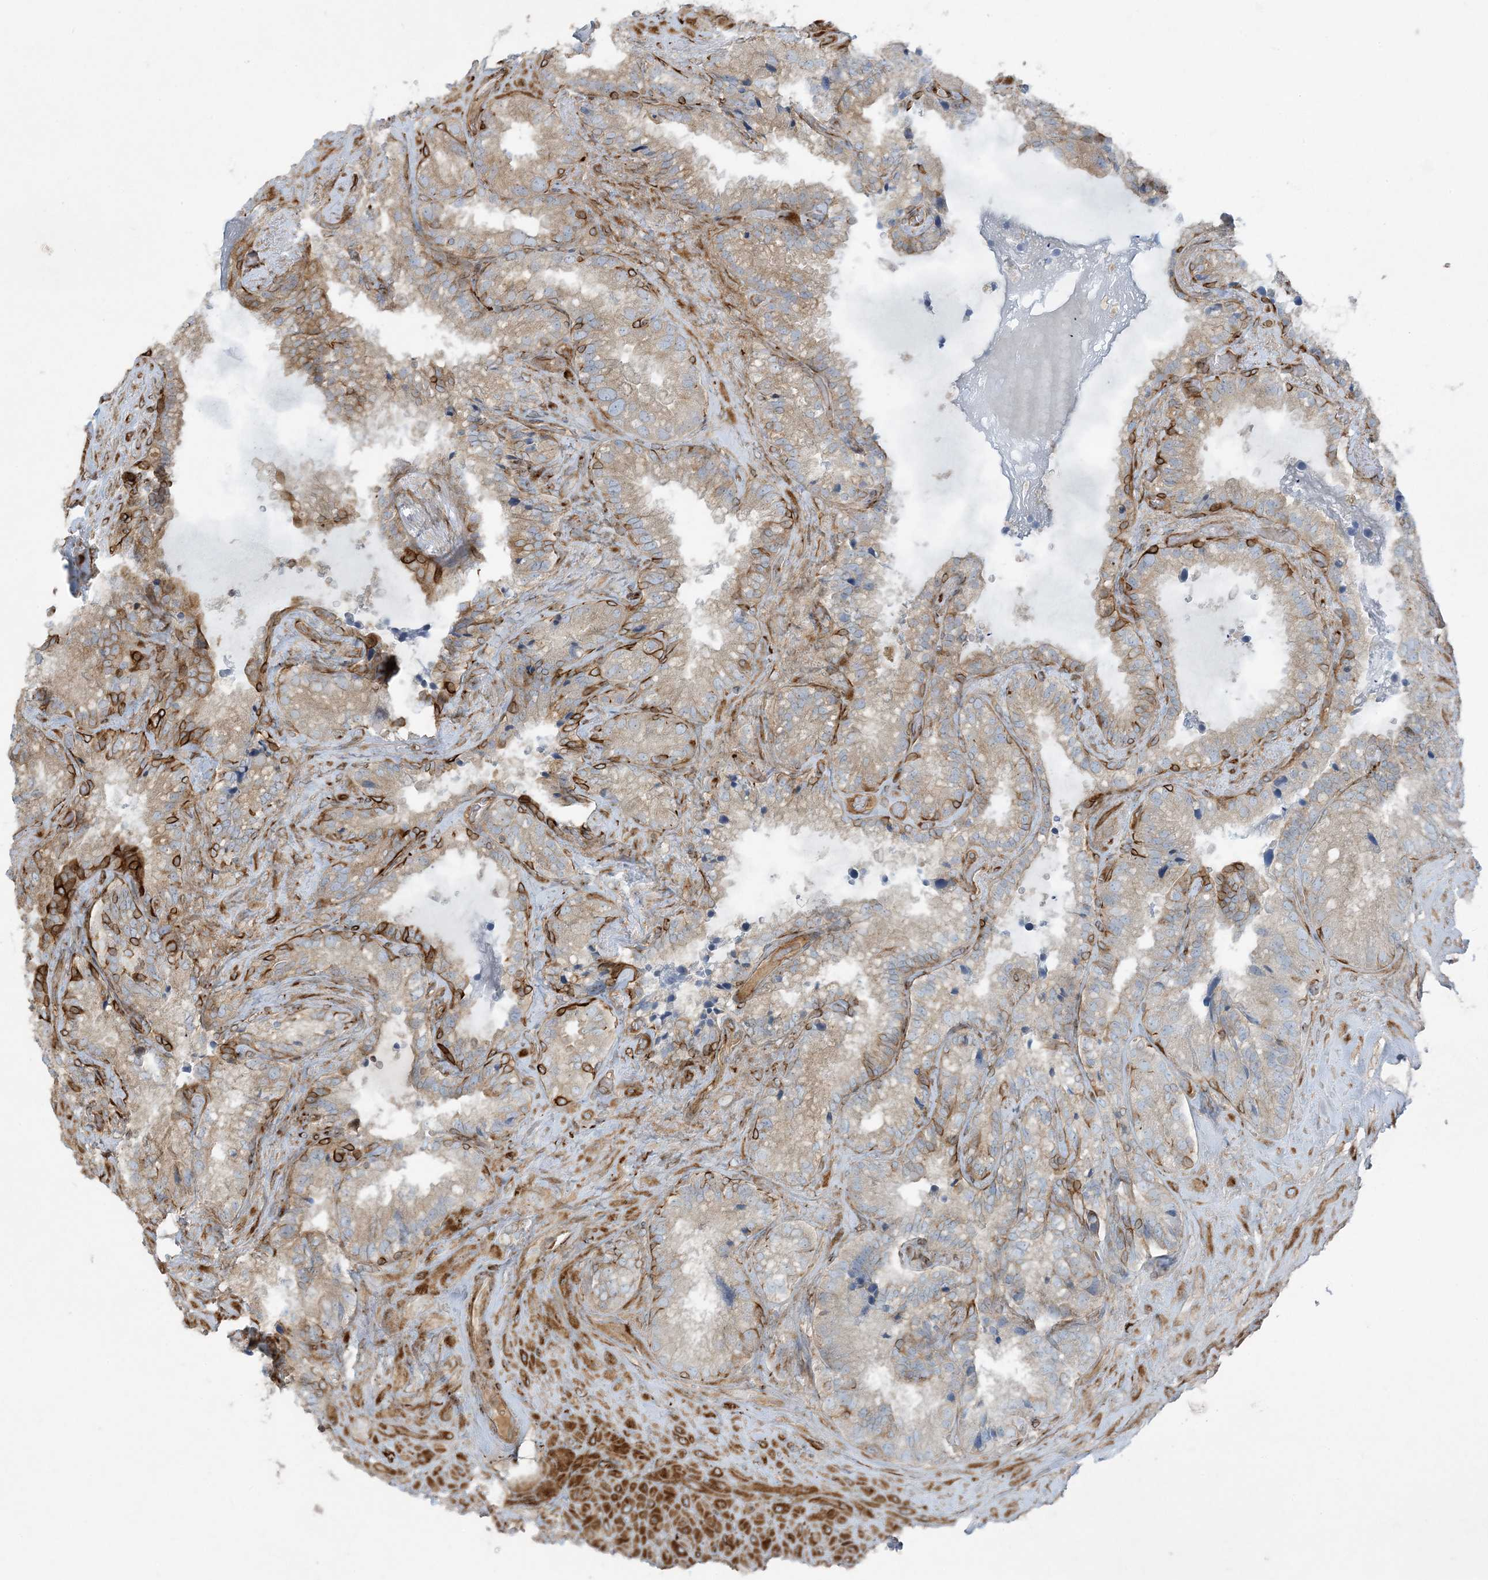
{"staining": {"intensity": "moderate", "quantity": ">75%", "location": "cytoplasmic/membranous"}, "tissue": "seminal vesicle", "cell_type": "Glandular cells", "image_type": "normal", "snomed": [{"axis": "morphology", "description": "Normal tissue, NOS"}, {"axis": "topography", "description": "Prostate"}, {"axis": "topography", "description": "Seminal veicle"}], "caption": "Immunohistochemical staining of benign seminal vesicle shows moderate cytoplasmic/membranous protein staining in approximately >75% of glandular cells. (Brightfield microscopy of DAB IHC at high magnification).", "gene": "PIK3R4", "patient": {"sex": "male", "age": 68}}